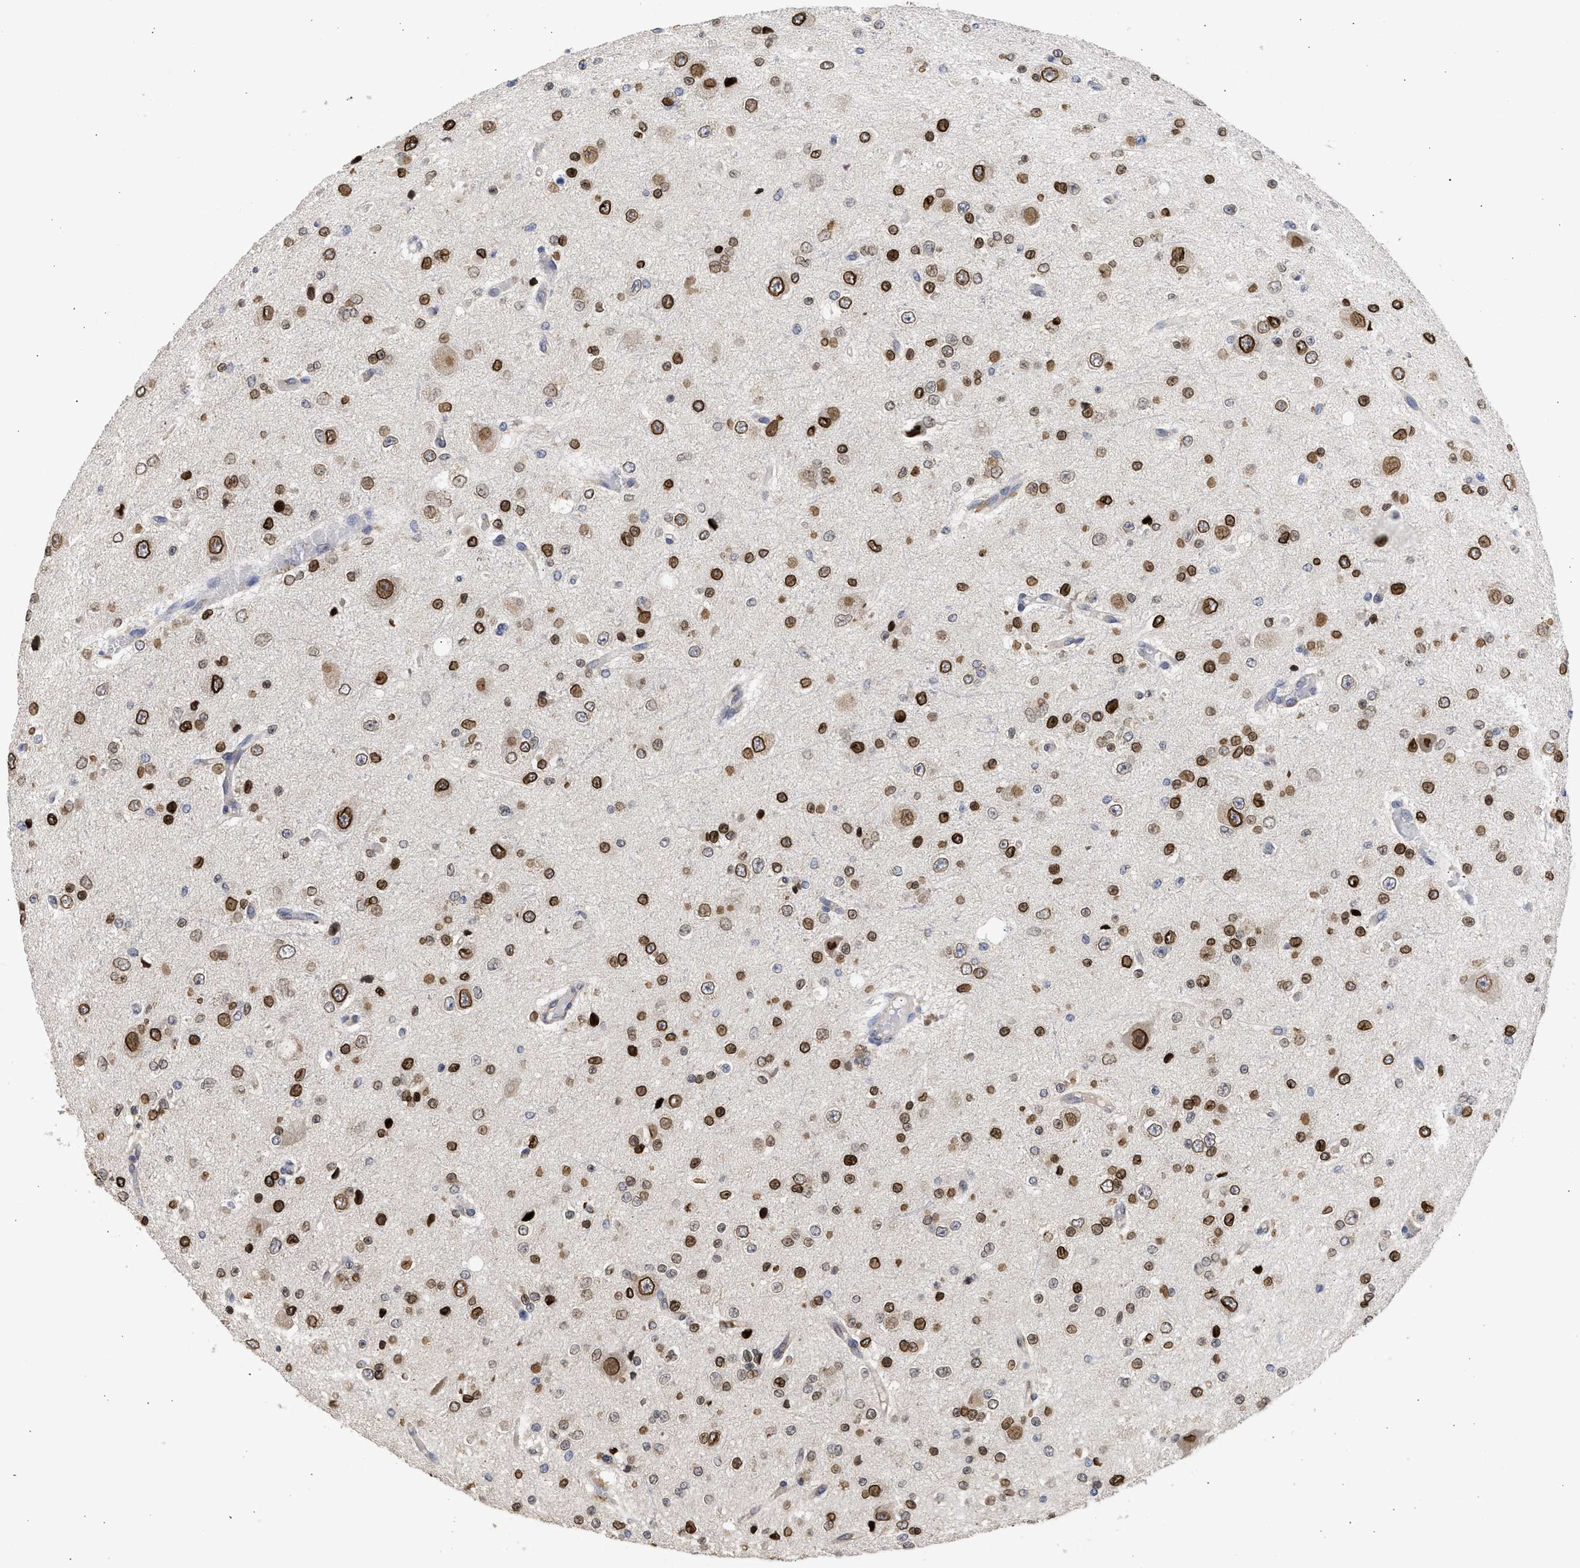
{"staining": {"intensity": "strong", "quantity": ">75%", "location": "cytoplasmic/membranous,nuclear"}, "tissue": "glioma", "cell_type": "Tumor cells", "image_type": "cancer", "snomed": [{"axis": "morphology", "description": "Glioma, malignant, High grade"}, {"axis": "topography", "description": "pancreas cauda"}], "caption": "Brown immunohistochemical staining in human glioma displays strong cytoplasmic/membranous and nuclear staining in approximately >75% of tumor cells.", "gene": "DNAJC1", "patient": {"sex": "male", "age": 60}}